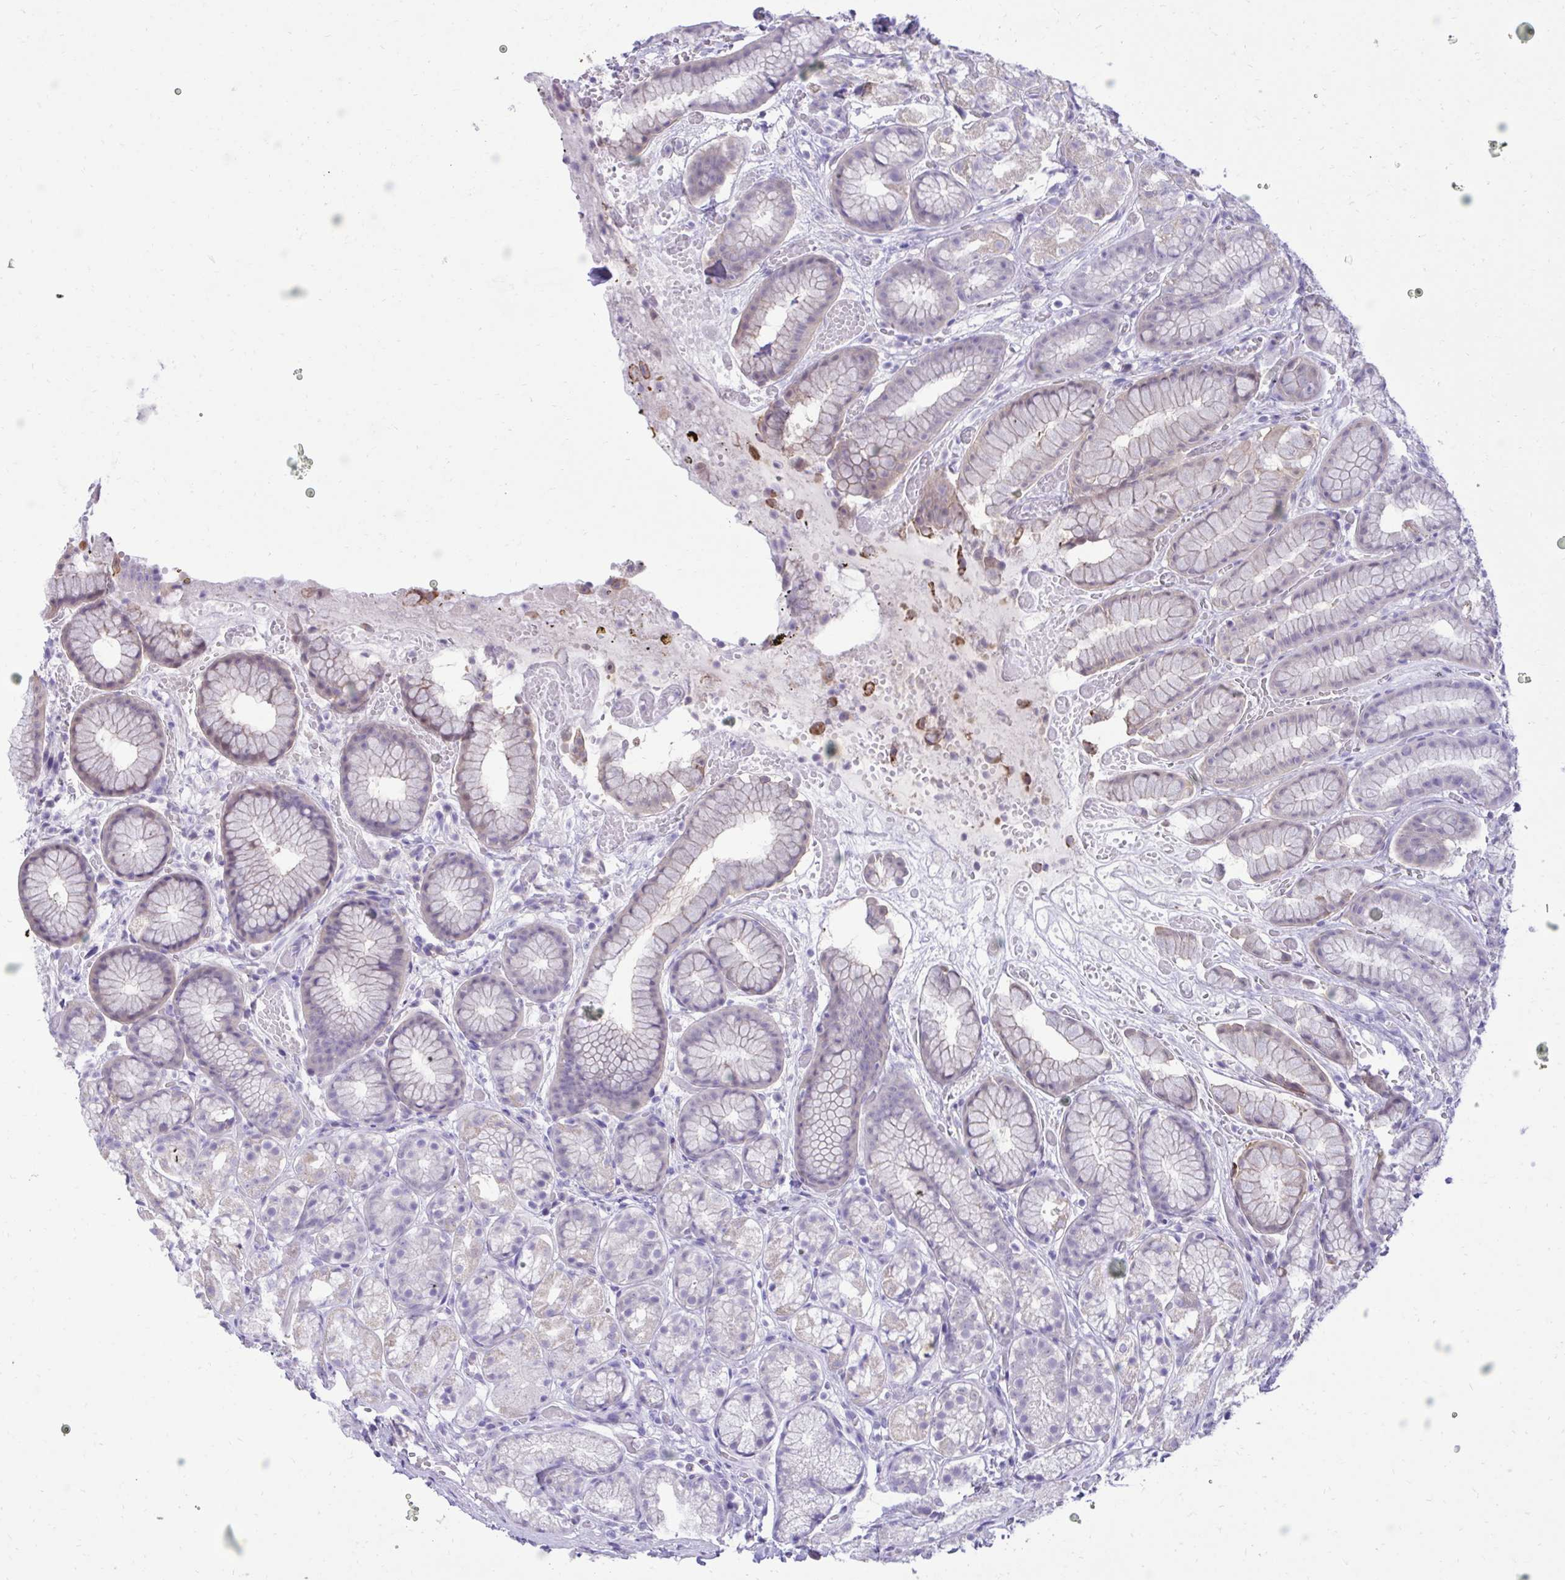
{"staining": {"intensity": "weak", "quantity": "<25%", "location": "cytoplasmic/membranous"}, "tissue": "stomach", "cell_type": "Glandular cells", "image_type": "normal", "snomed": [{"axis": "morphology", "description": "Normal tissue, NOS"}, {"axis": "topography", "description": "Smooth muscle"}, {"axis": "topography", "description": "Stomach"}], "caption": "DAB immunohistochemical staining of normal stomach exhibits no significant expression in glandular cells.", "gene": "TMCO5A", "patient": {"sex": "male", "age": 70}}